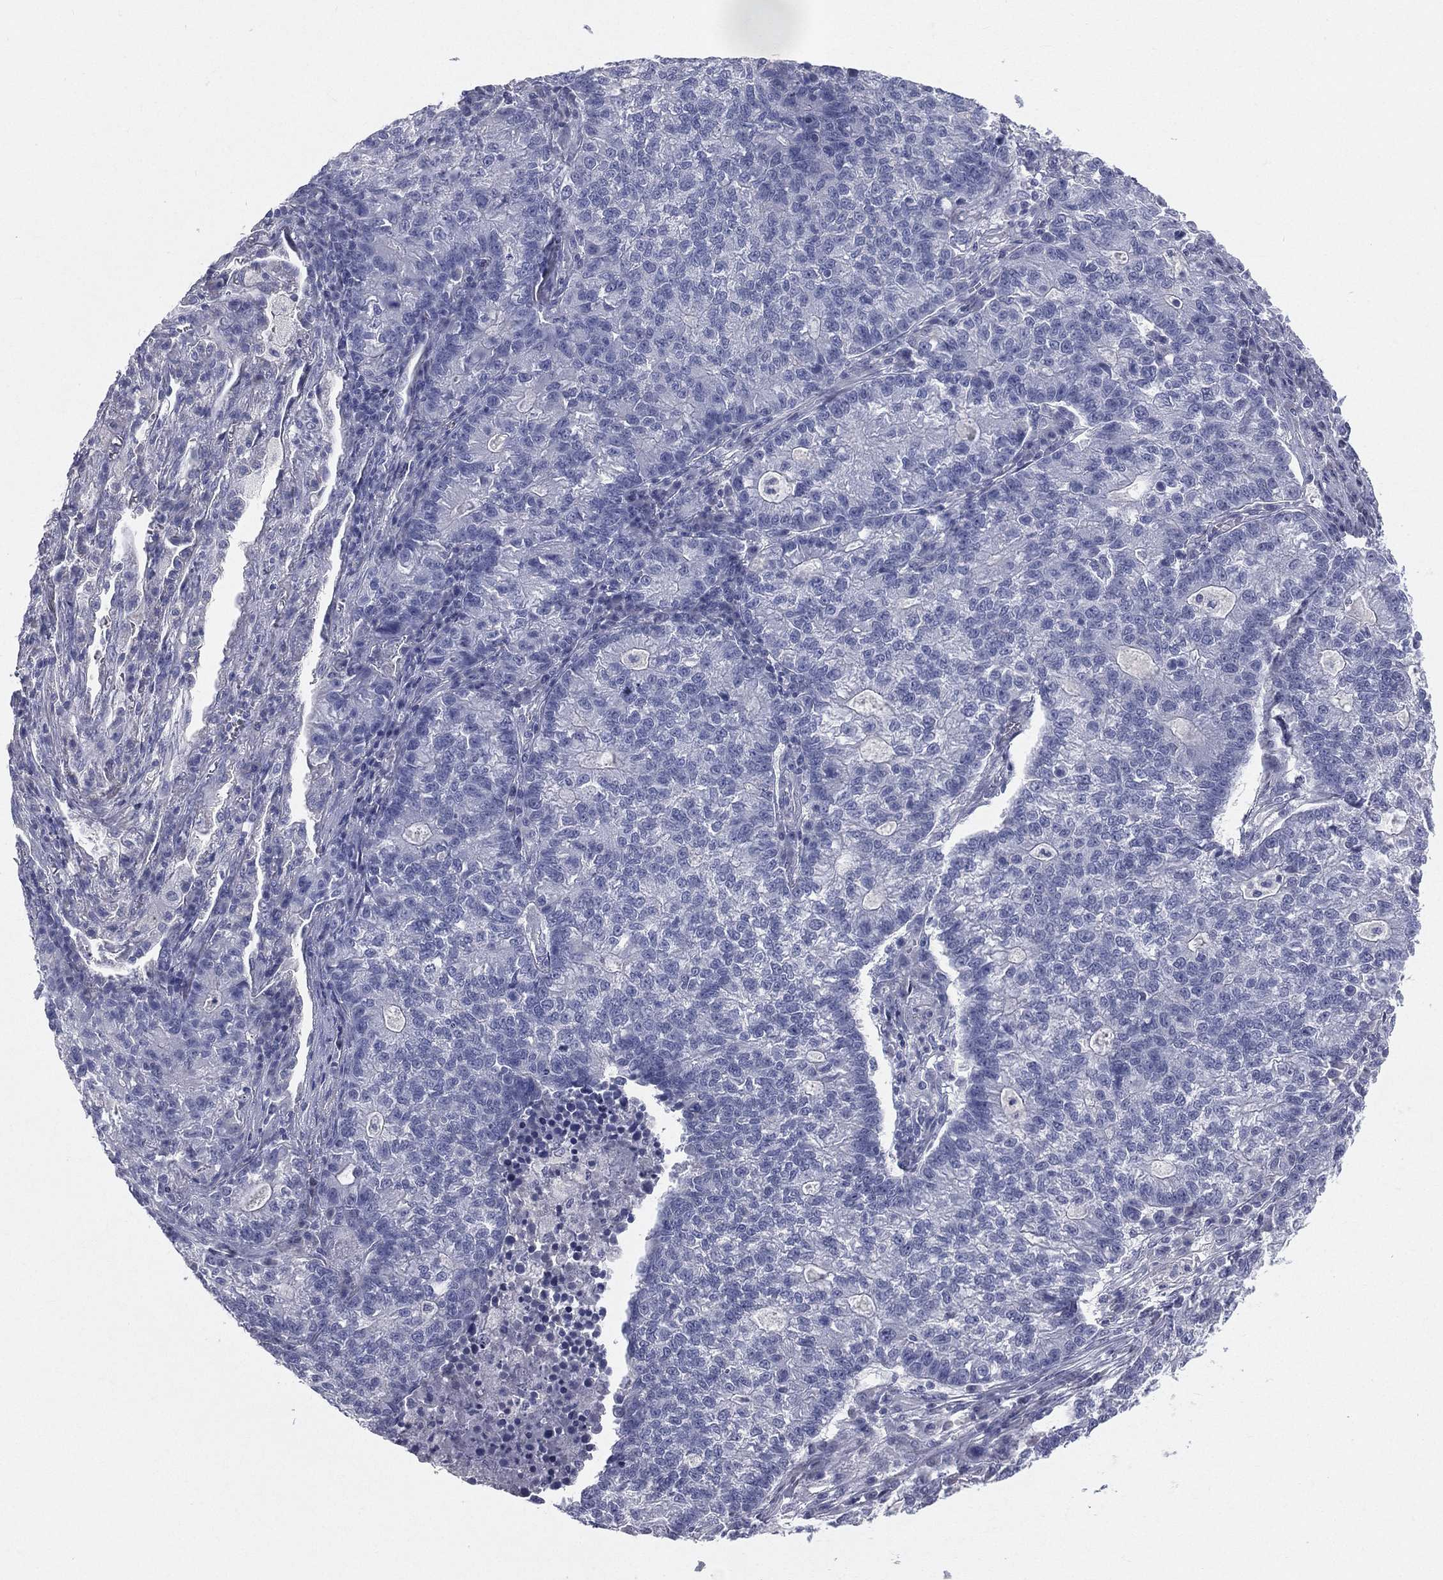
{"staining": {"intensity": "negative", "quantity": "none", "location": "none"}, "tissue": "lung cancer", "cell_type": "Tumor cells", "image_type": "cancer", "snomed": [{"axis": "morphology", "description": "Adenocarcinoma, NOS"}, {"axis": "topography", "description": "Lung"}], "caption": "Immunohistochemistry (IHC) photomicrograph of lung cancer (adenocarcinoma) stained for a protein (brown), which exhibits no staining in tumor cells.", "gene": "STK31", "patient": {"sex": "male", "age": 57}}